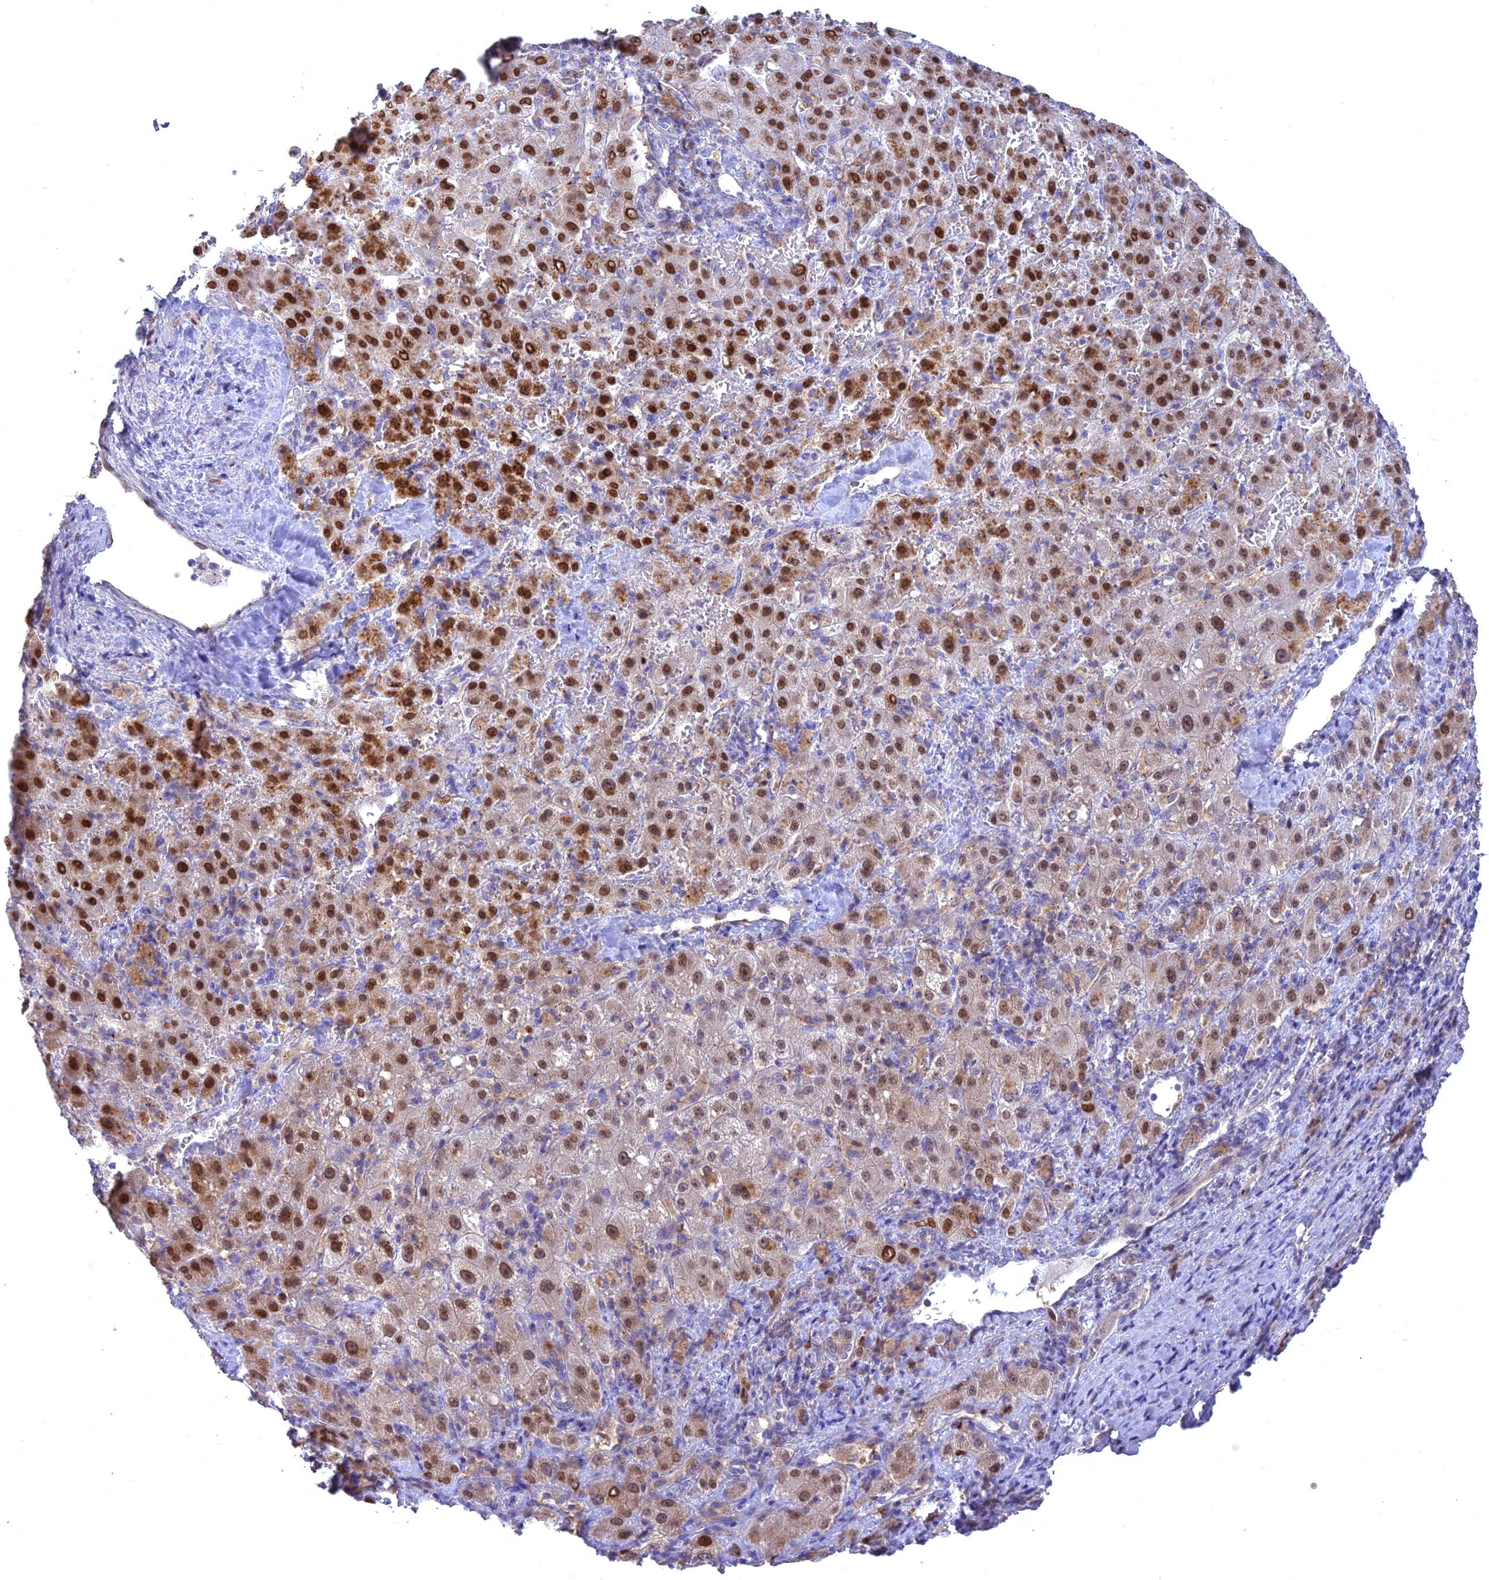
{"staining": {"intensity": "strong", "quantity": "25%-75%", "location": "nuclear"}, "tissue": "liver cancer", "cell_type": "Tumor cells", "image_type": "cancer", "snomed": [{"axis": "morphology", "description": "Carcinoma, Hepatocellular, NOS"}, {"axis": "topography", "description": "Liver"}], "caption": "Human hepatocellular carcinoma (liver) stained for a protein (brown) shows strong nuclear positive expression in about 25%-75% of tumor cells.", "gene": "CENPV", "patient": {"sex": "female", "age": 58}}